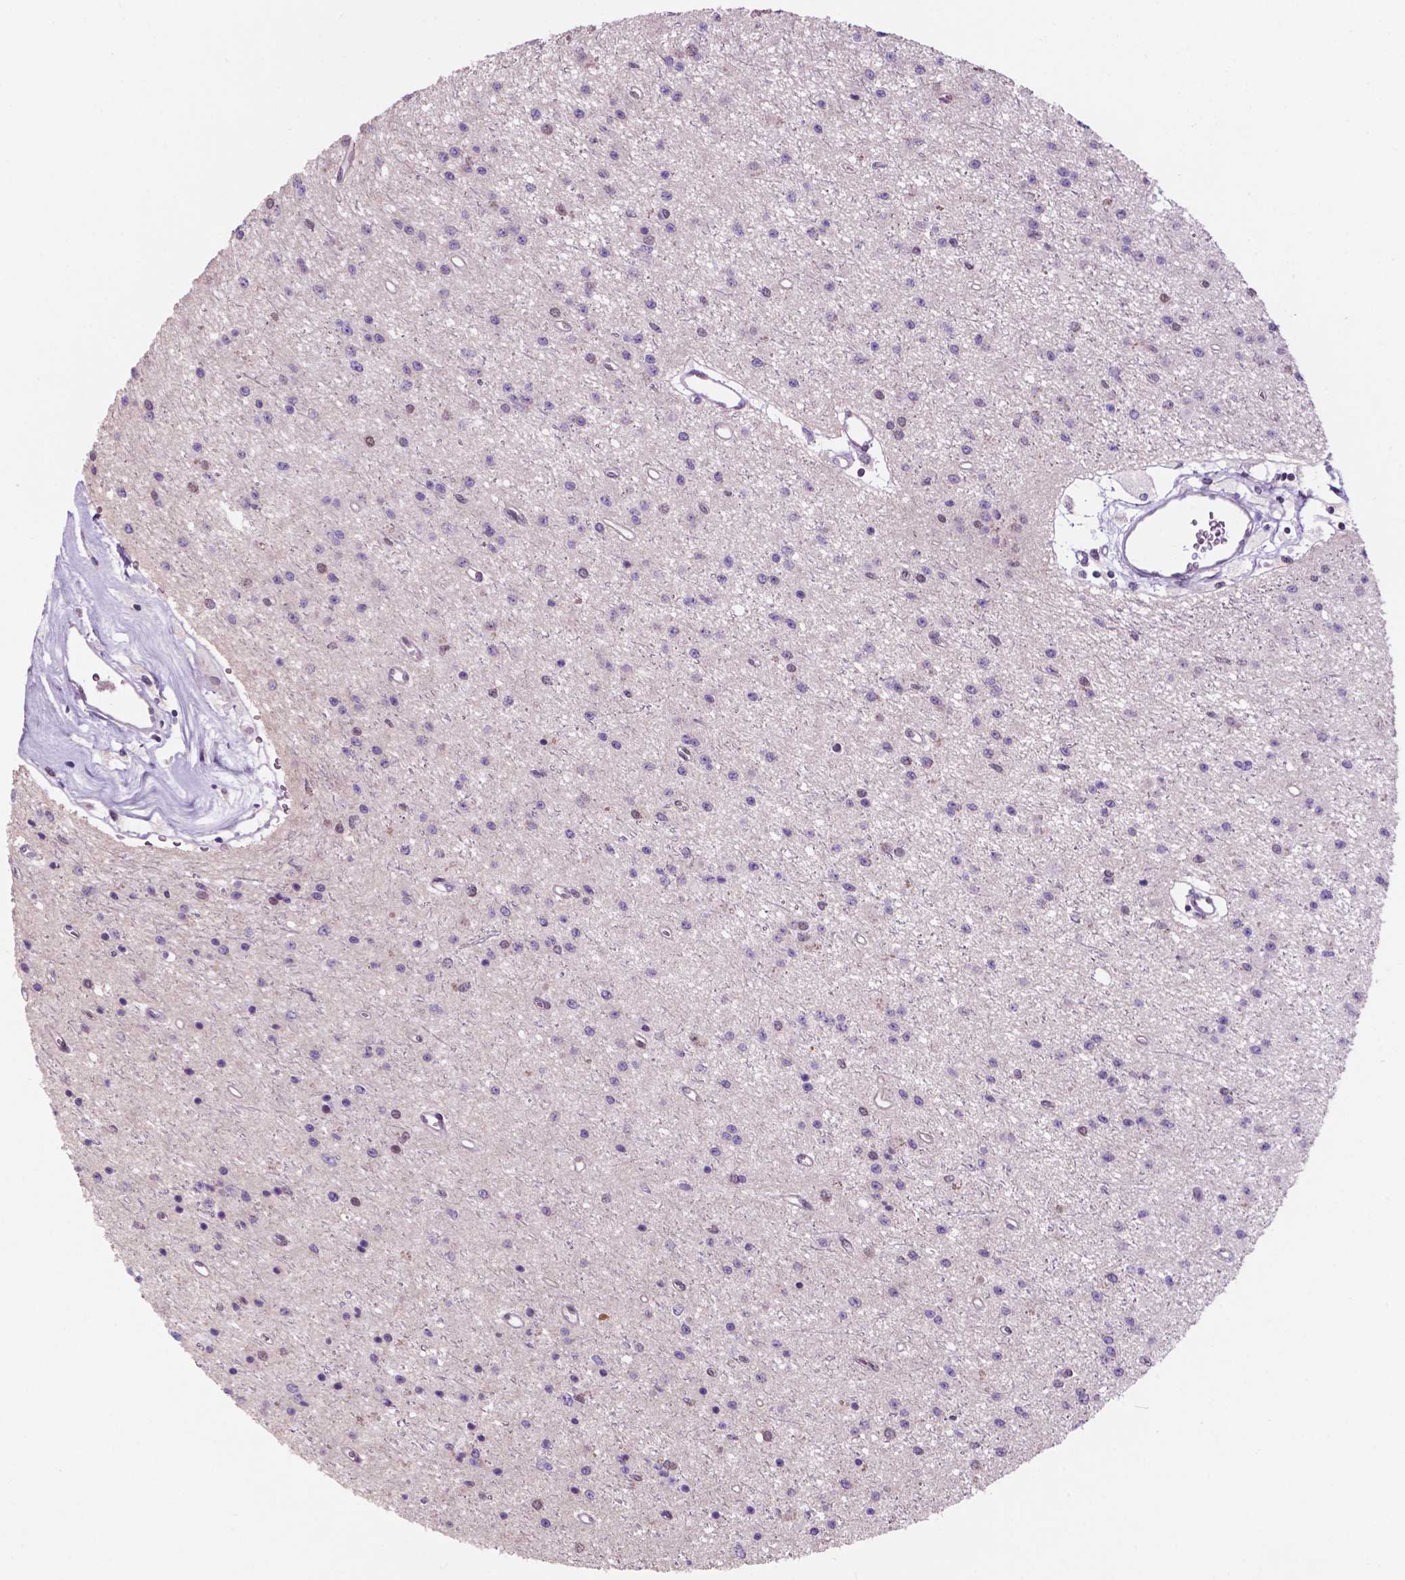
{"staining": {"intensity": "negative", "quantity": "none", "location": "none"}, "tissue": "glioma", "cell_type": "Tumor cells", "image_type": "cancer", "snomed": [{"axis": "morphology", "description": "Glioma, malignant, Low grade"}, {"axis": "topography", "description": "Brain"}], "caption": "The immunohistochemistry micrograph has no significant expression in tumor cells of glioma tissue. (IHC, brightfield microscopy, high magnification).", "gene": "FAM50B", "patient": {"sex": "female", "age": 45}}